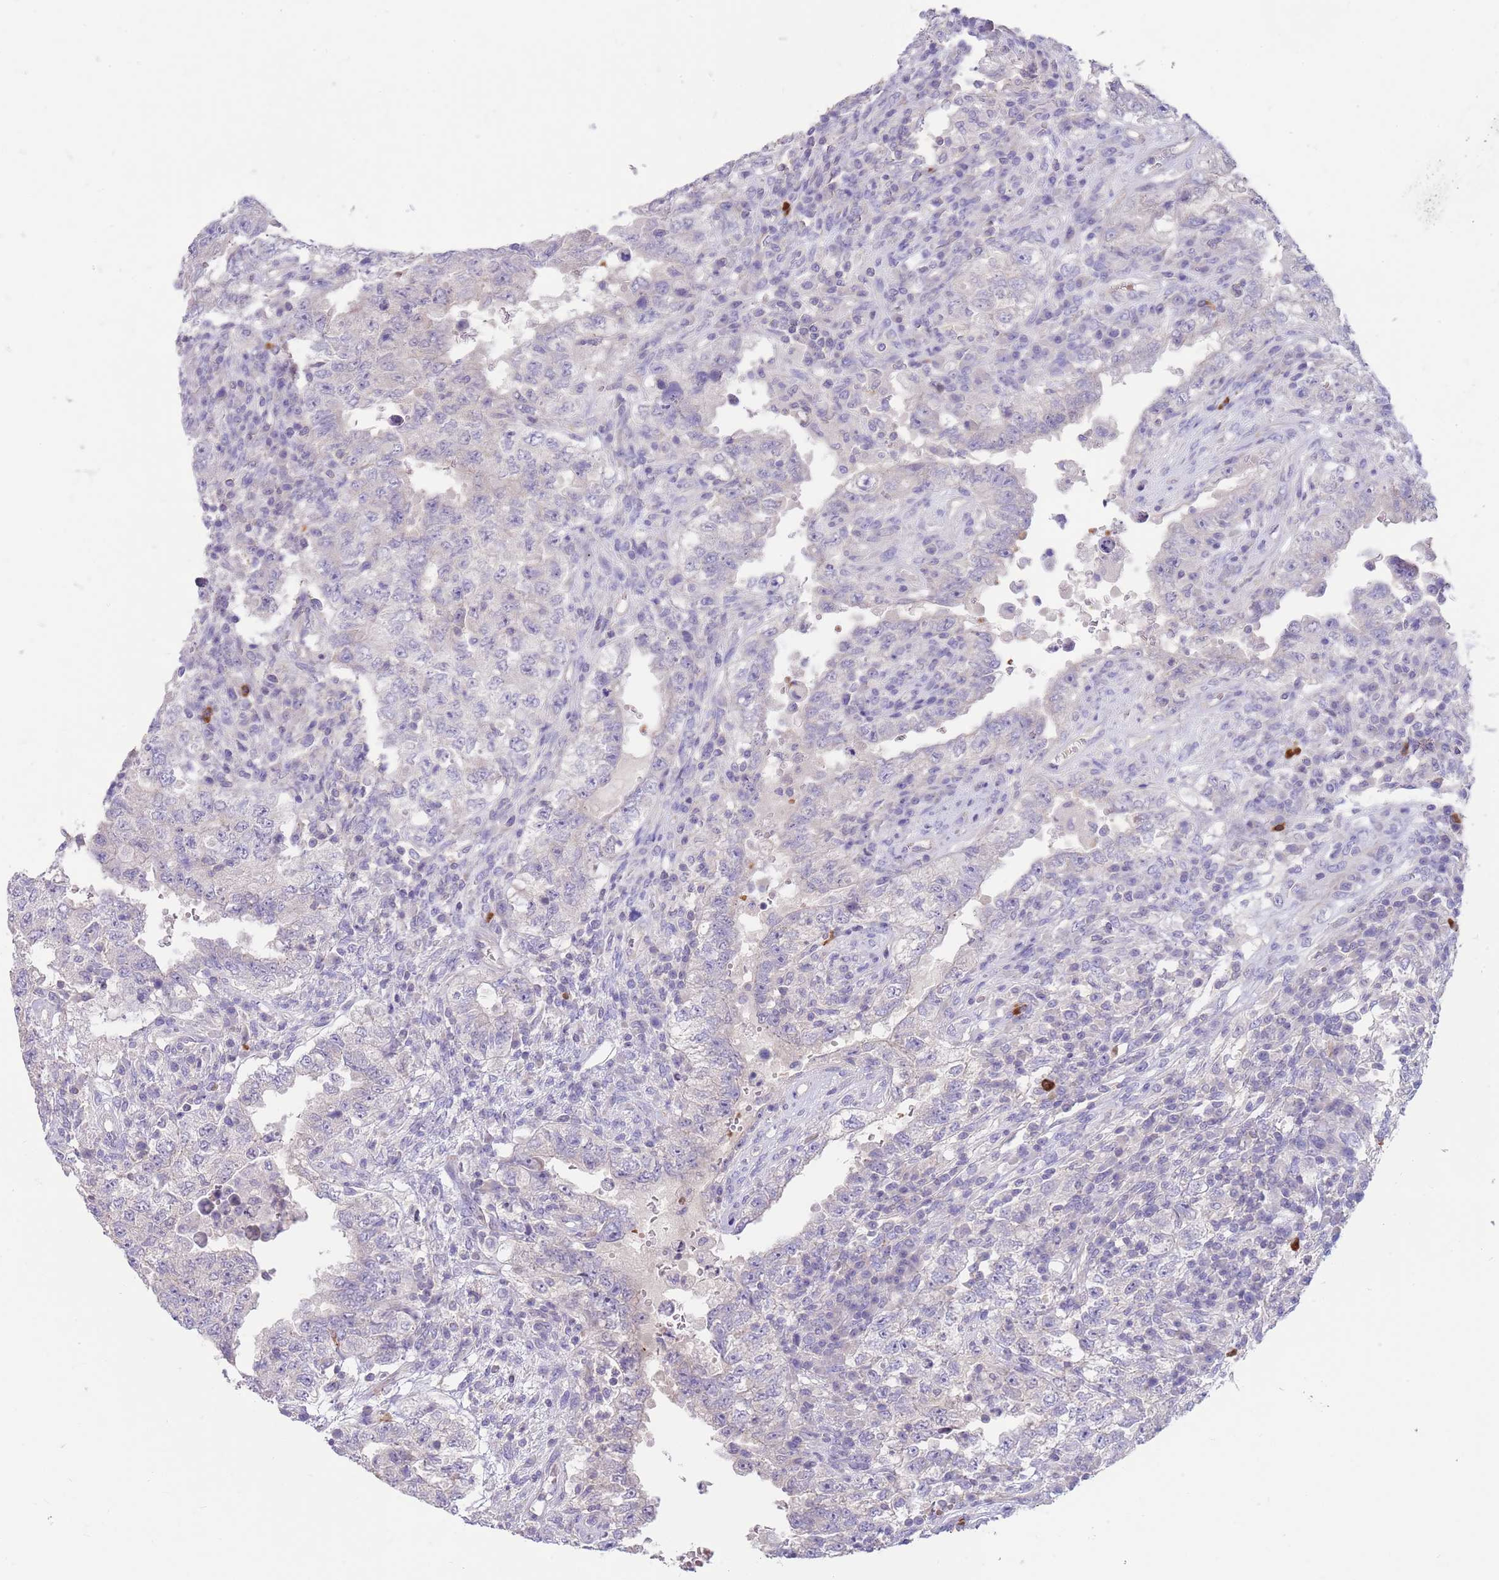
{"staining": {"intensity": "negative", "quantity": "none", "location": "none"}, "tissue": "testis cancer", "cell_type": "Tumor cells", "image_type": "cancer", "snomed": [{"axis": "morphology", "description": "Carcinoma, Embryonal, NOS"}, {"axis": "topography", "description": "Testis"}], "caption": "This photomicrograph is of embryonal carcinoma (testis) stained with IHC to label a protein in brown with the nuclei are counter-stained blue. There is no staining in tumor cells.", "gene": "ZNF14", "patient": {"sex": "male", "age": 26}}